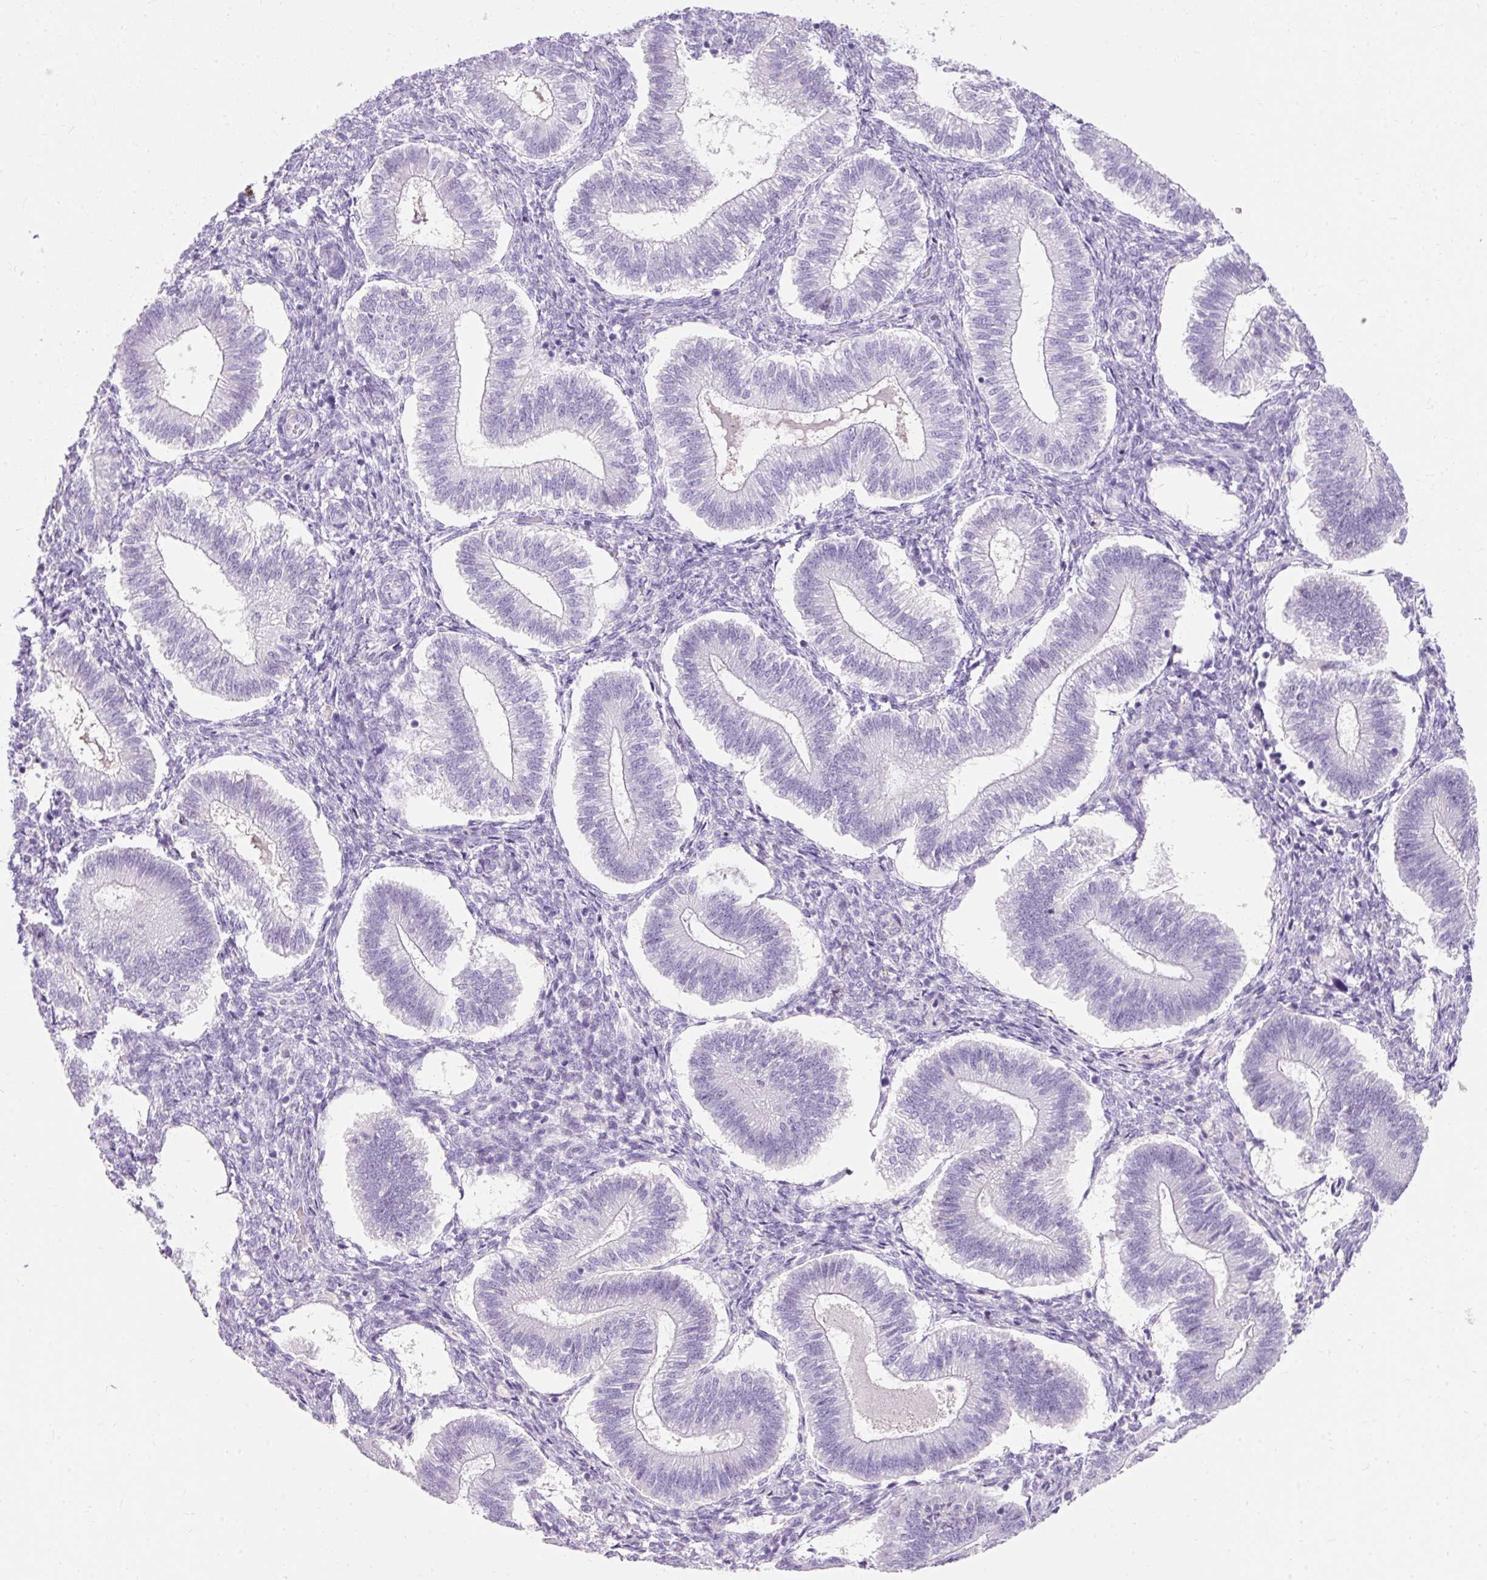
{"staining": {"intensity": "negative", "quantity": "none", "location": "none"}, "tissue": "endometrium", "cell_type": "Cells in endometrial stroma", "image_type": "normal", "snomed": [{"axis": "morphology", "description": "Normal tissue, NOS"}, {"axis": "topography", "description": "Endometrium"}], "caption": "IHC histopathology image of normal endometrium: human endometrium stained with DAB demonstrates no significant protein expression in cells in endometrial stroma. The staining is performed using DAB brown chromogen with nuclei counter-stained in using hematoxylin.", "gene": "TMEM213", "patient": {"sex": "female", "age": 25}}